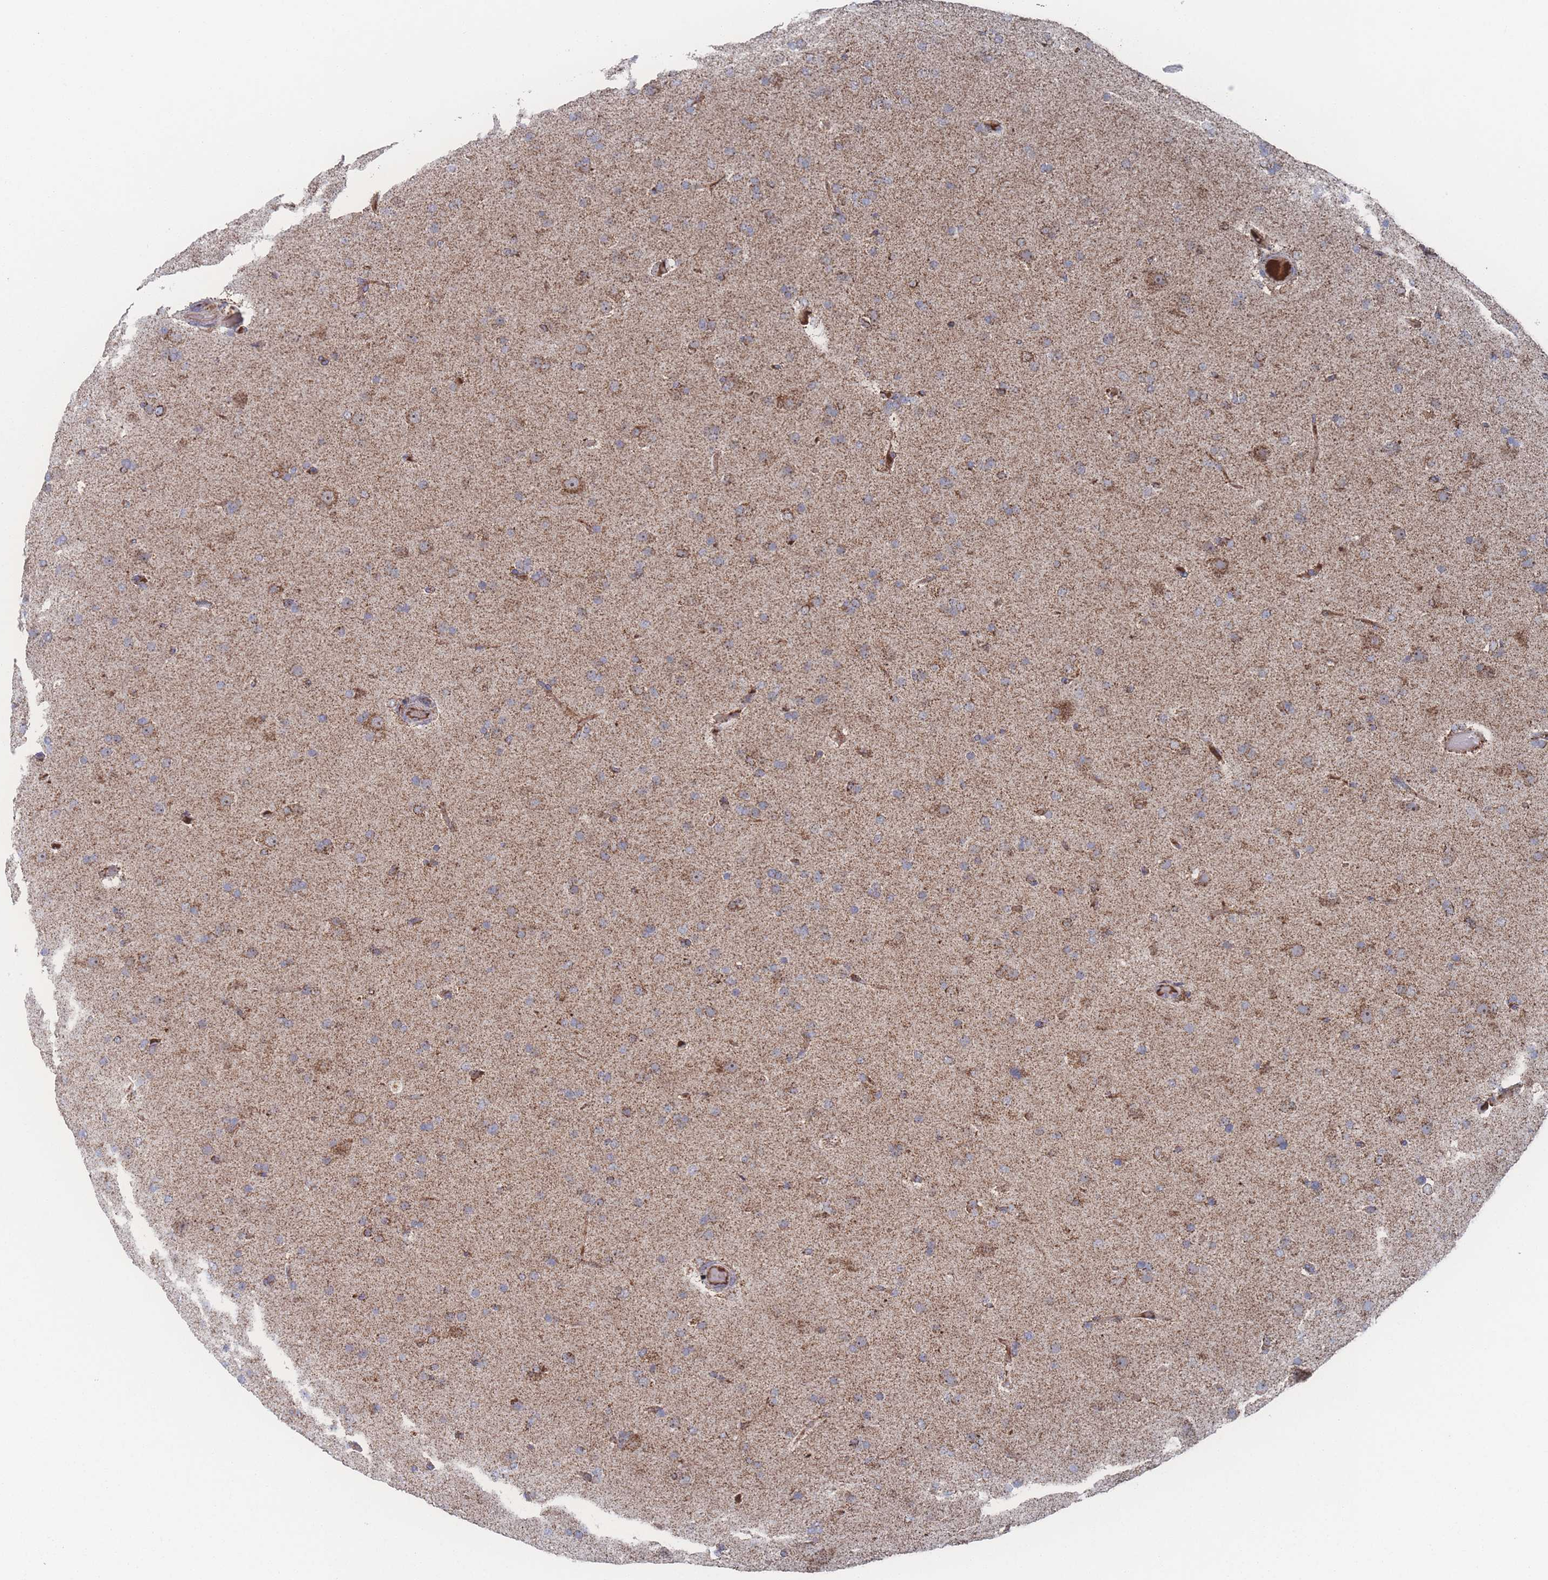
{"staining": {"intensity": "weak", "quantity": "<25%", "location": "cytoplasmic/membranous"}, "tissue": "glioma", "cell_type": "Tumor cells", "image_type": "cancer", "snomed": [{"axis": "morphology", "description": "Glioma, malignant, Low grade"}, {"axis": "topography", "description": "Brain"}], "caption": "Tumor cells show no significant protein staining in malignant glioma (low-grade).", "gene": "PEX14", "patient": {"sex": "male", "age": 65}}